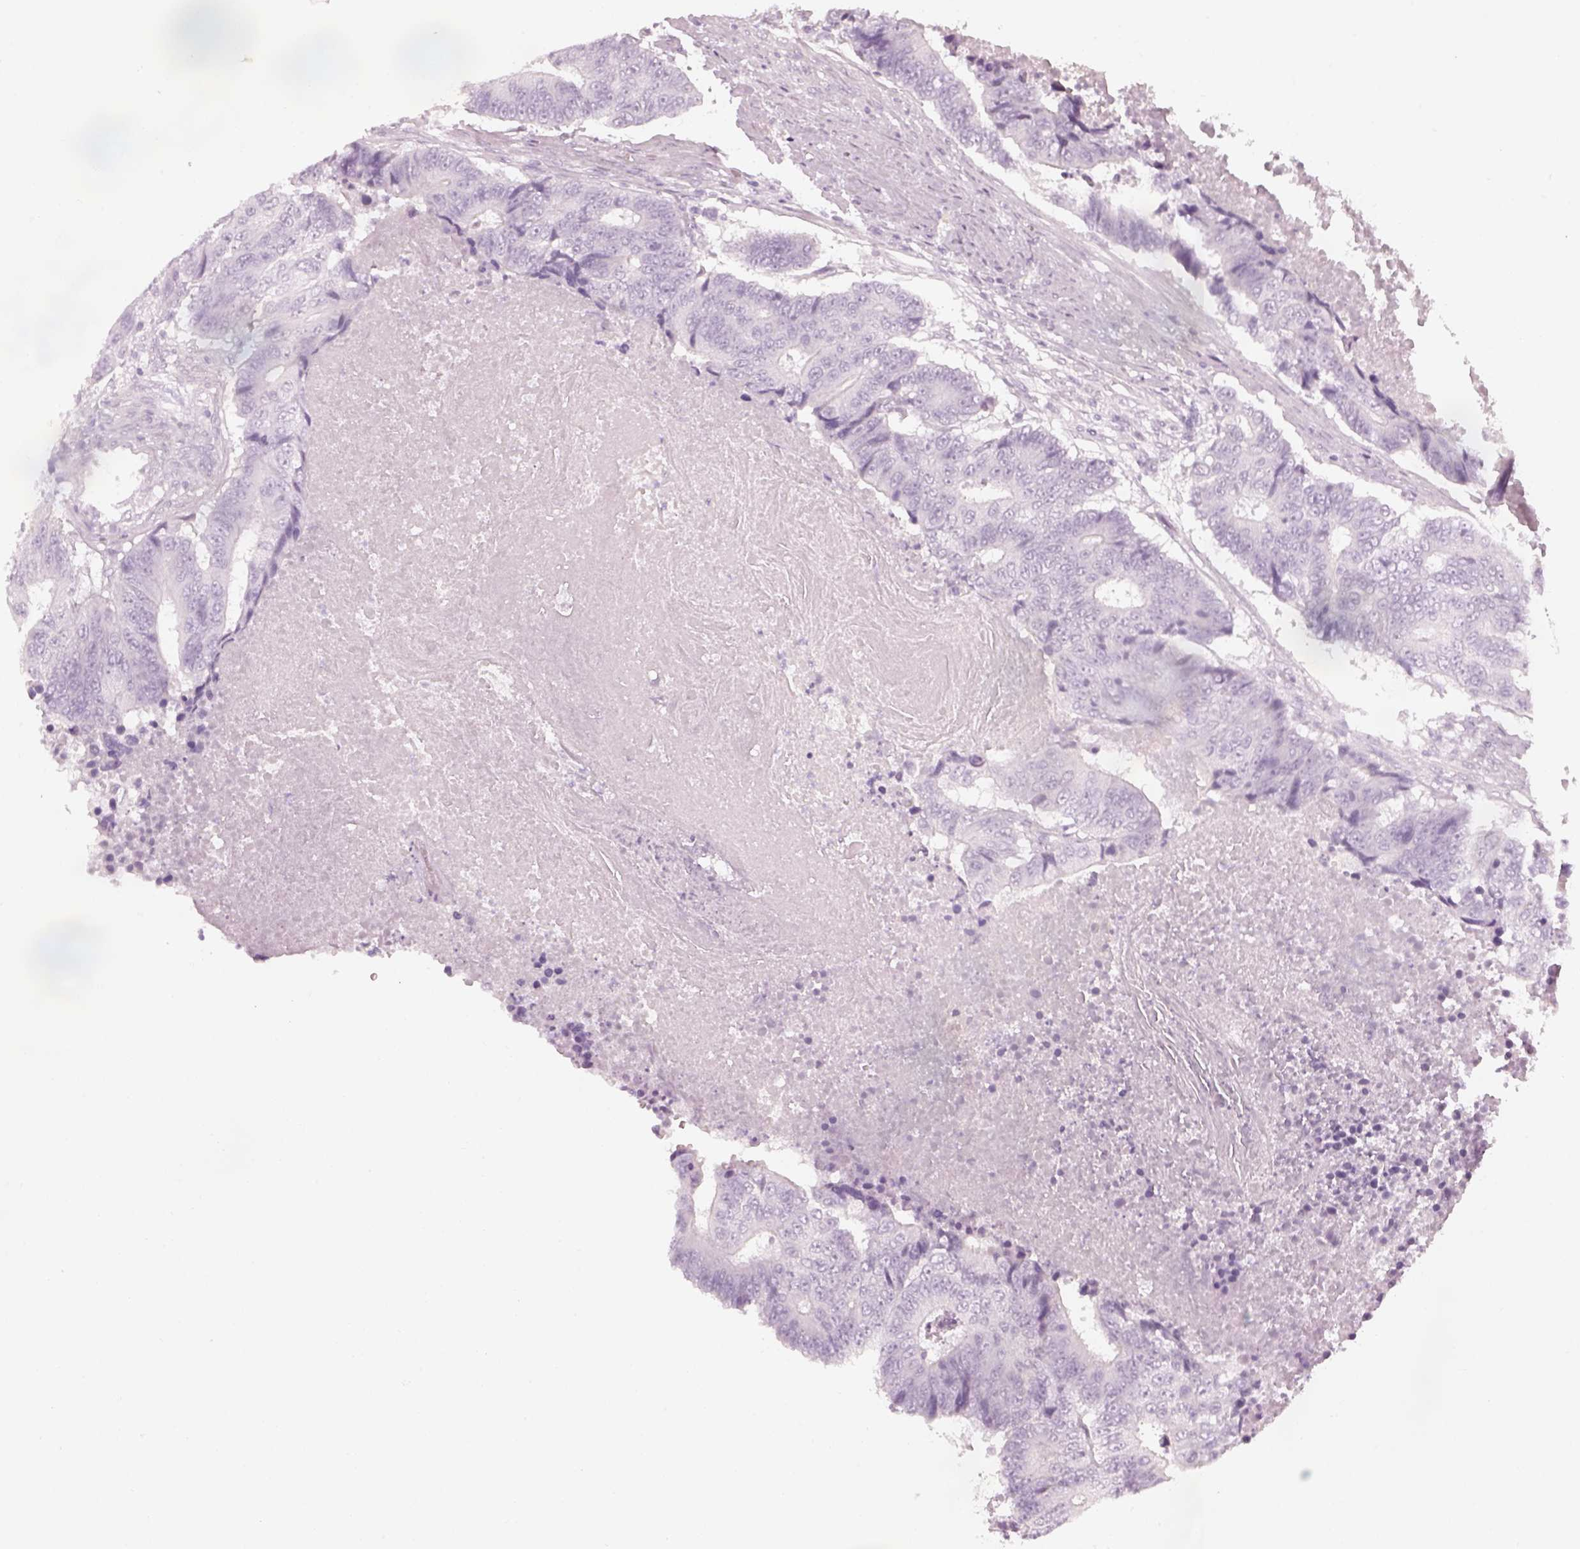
{"staining": {"intensity": "negative", "quantity": "none", "location": "none"}, "tissue": "colorectal cancer", "cell_type": "Tumor cells", "image_type": "cancer", "snomed": [{"axis": "morphology", "description": "Adenocarcinoma, NOS"}, {"axis": "topography", "description": "Colon"}], "caption": "Immunohistochemistry photomicrograph of neoplastic tissue: human colorectal adenocarcinoma stained with DAB (3,3'-diaminobenzidine) reveals no significant protein expression in tumor cells.", "gene": "GAS2L2", "patient": {"sex": "female", "age": 48}}